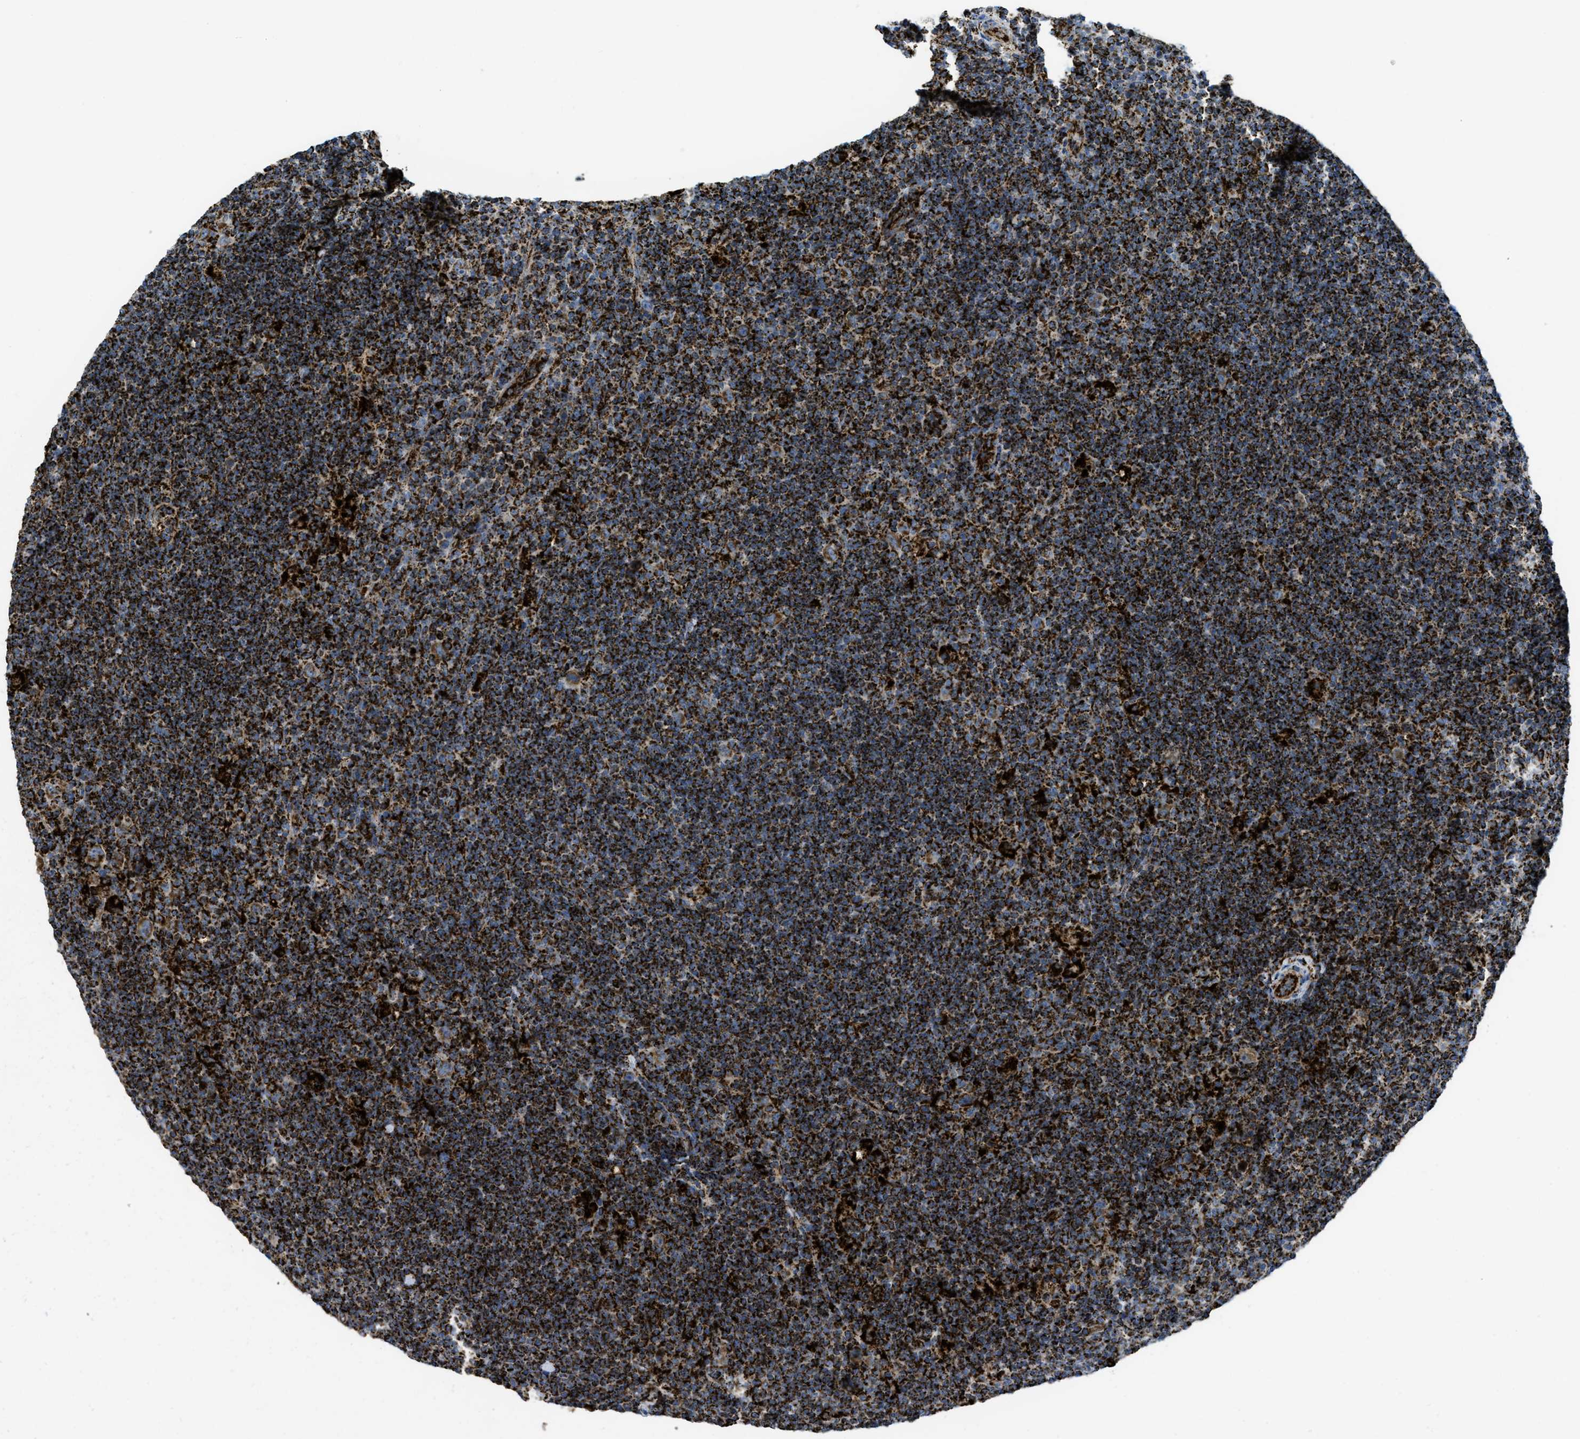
{"staining": {"intensity": "moderate", "quantity": ">75%", "location": "cytoplasmic/membranous"}, "tissue": "lymphoma", "cell_type": "Tumor cells", "image_type": "cancer", "snomed": [{"axis": "morphology", "description": "Hodgkin's disease, NOS"}, {"axis": "topography", "description": "Lymph node"}], "caption": "Protein expression analysis of human lymphoma reveals moderate cytoplasmic/membranous expression in about >75% of tumor cells.", "gene": "SQOR", "patient": {"sex": "female", "age": 57}}